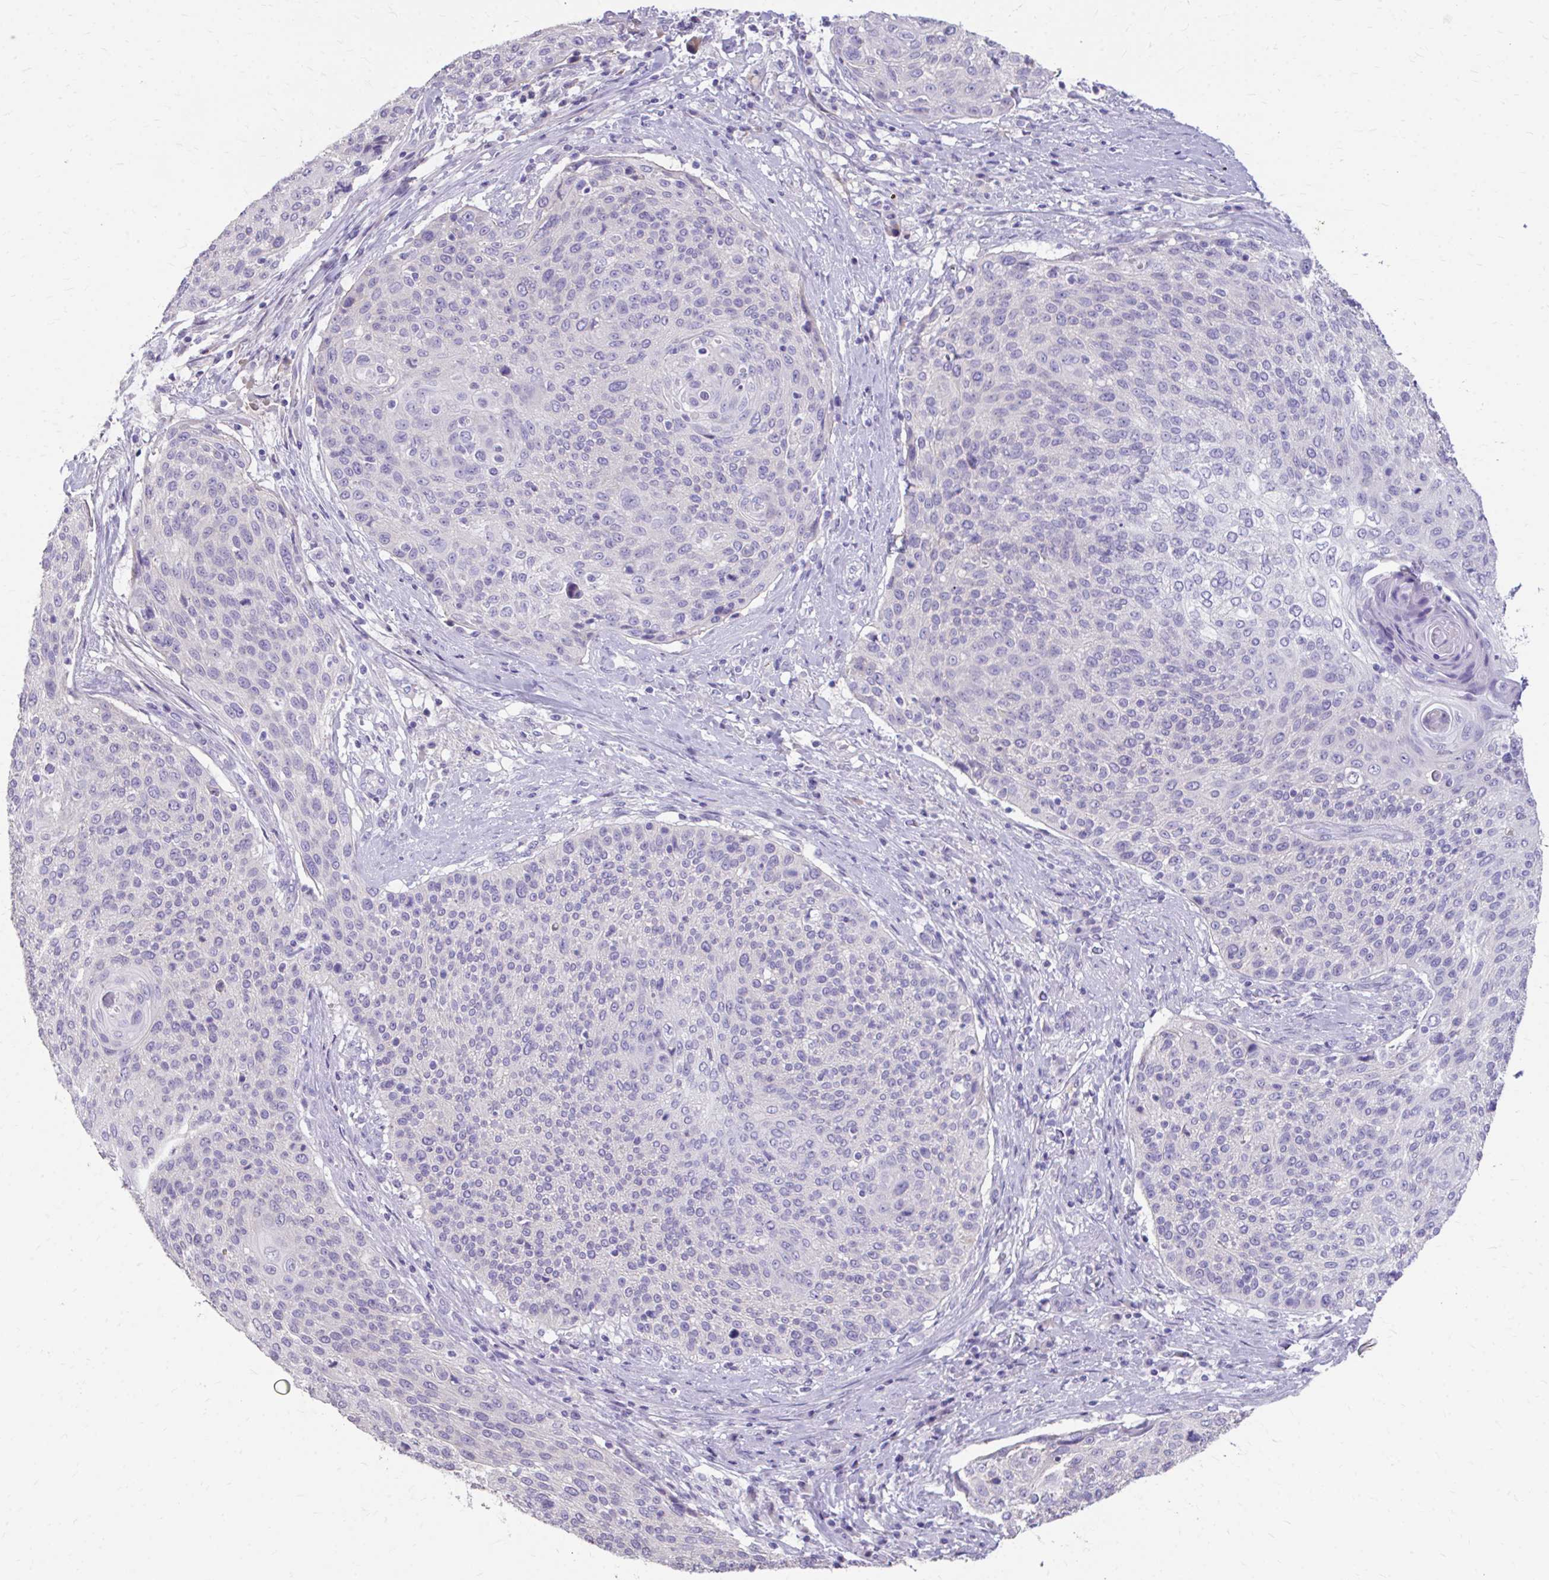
{"staining": {"intensity": "negative", "quantity": "none", "location": "none"}, "tissue": "cervical cancer", "cell_type": "Tumor cells", "image_type": "cancer", "snomed": [{"axis": "morphology", "description": "Squamous cell carcinoma, NOS"}, {"axis": "topography", "description": "Cervix"}], "caption": "Squamous cell carcinoma (cervical) stained for a protein using IHC demonstrates no positivity tumor cells.", "gene": "CFH", "patient": {"sex": "female", "age": 31}}